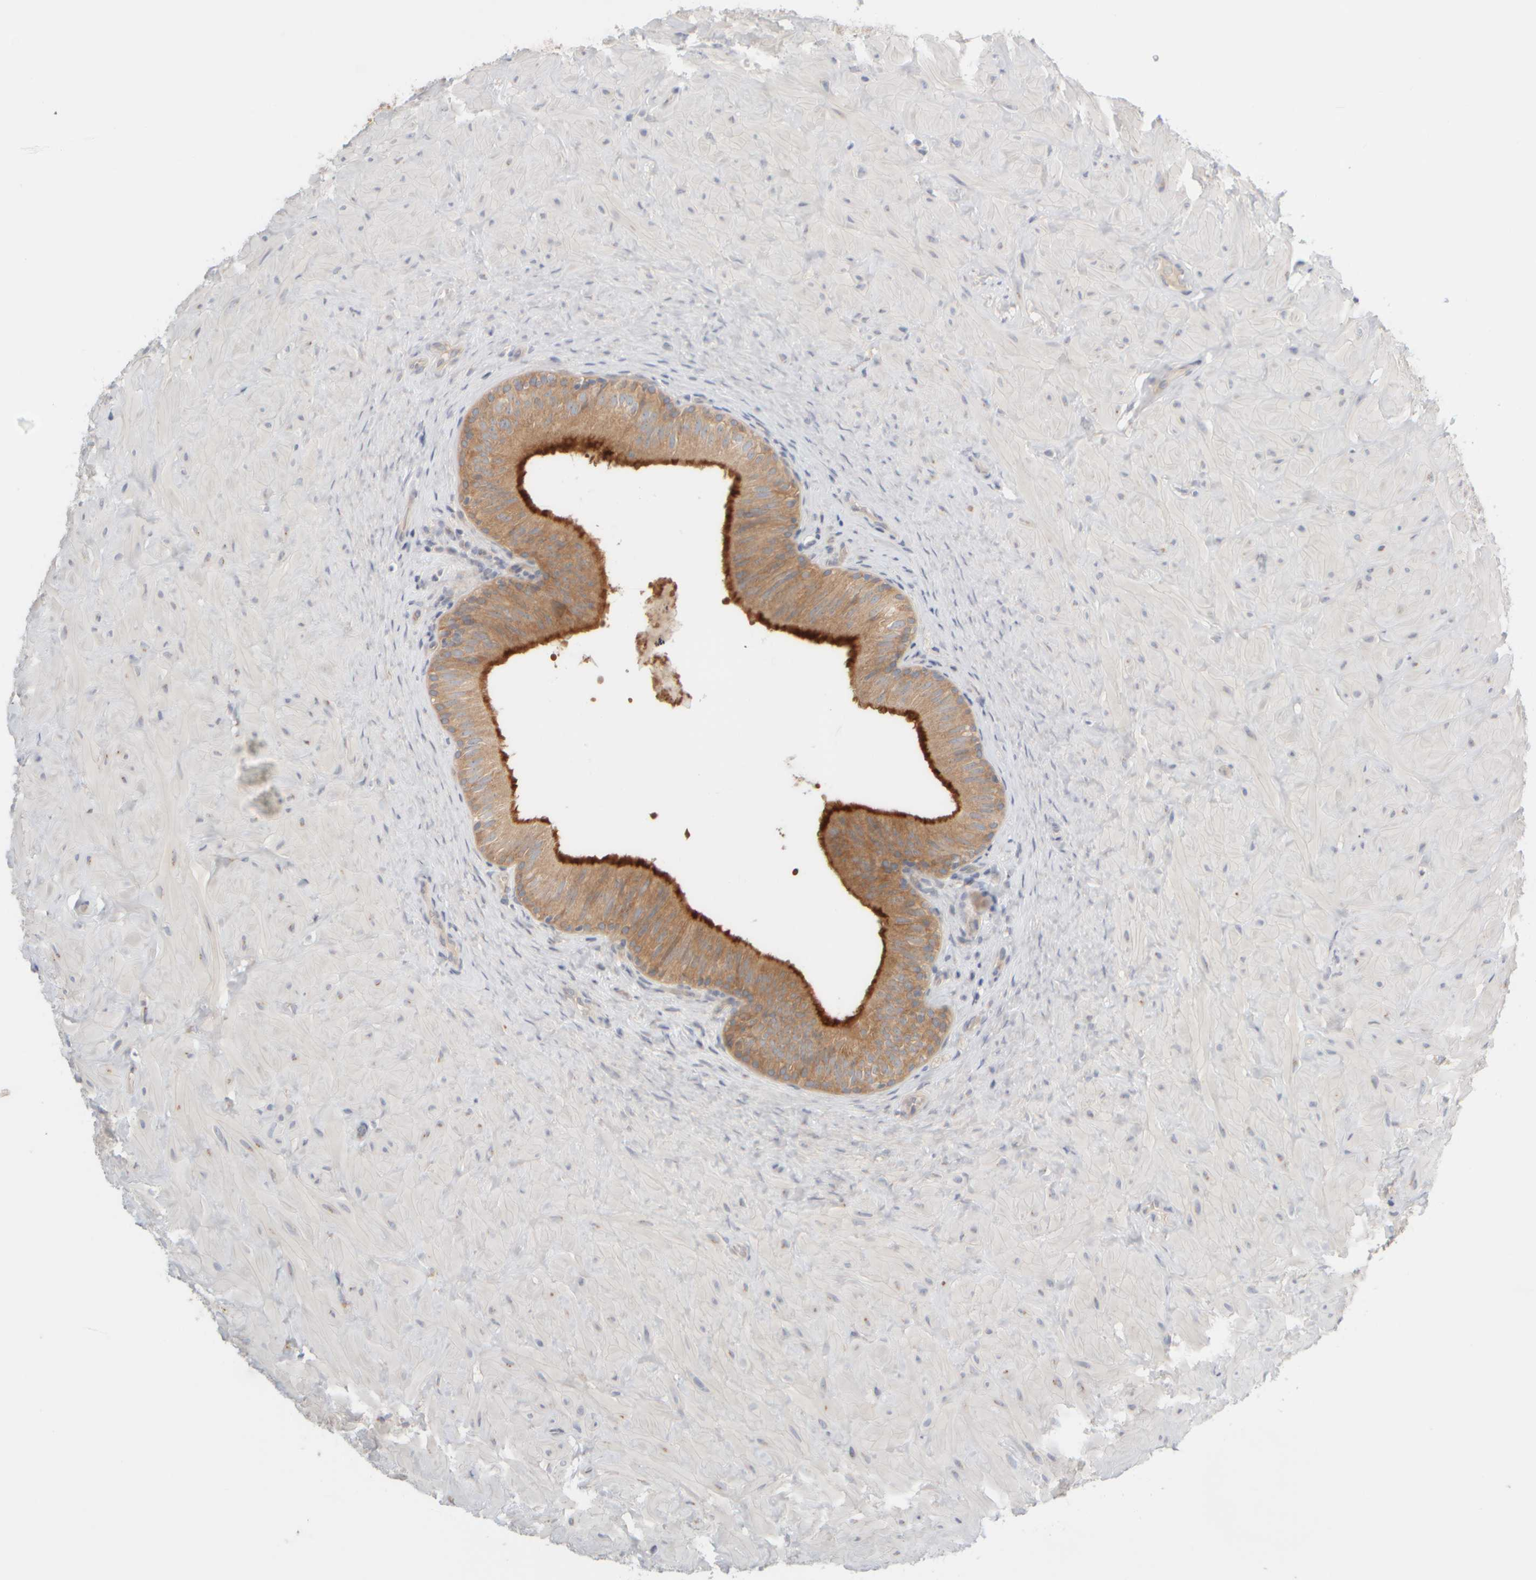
{"staining": {"intensity": "strong", "quantity": ">75%", "location": "cytoplasmic/membranous"}, "tissue": "epididymis", "cell_type": "Glandular cells", "image_type": "normal", "snomed": [{"axis": "morphology", "description": "Normal tissue, NOS"}, {"axis": "topography", "description": "Soft tissue"}, {"axis": "topography", "description": "Epididymis"}], "caption": "Protein staining shows strong cytoplasmic/membranous expression in approximately >75% of glandular cells in unremarkable epididymis. The staining was performed using DAB (3,3'-diaminobenzidine) to visualize the protein expression in brown, while the nuclei were stained in blue with hematoxylin (Magnification: 20x).", "gene": "GOPC", "patient": {"sex": "male", "age": 26}}